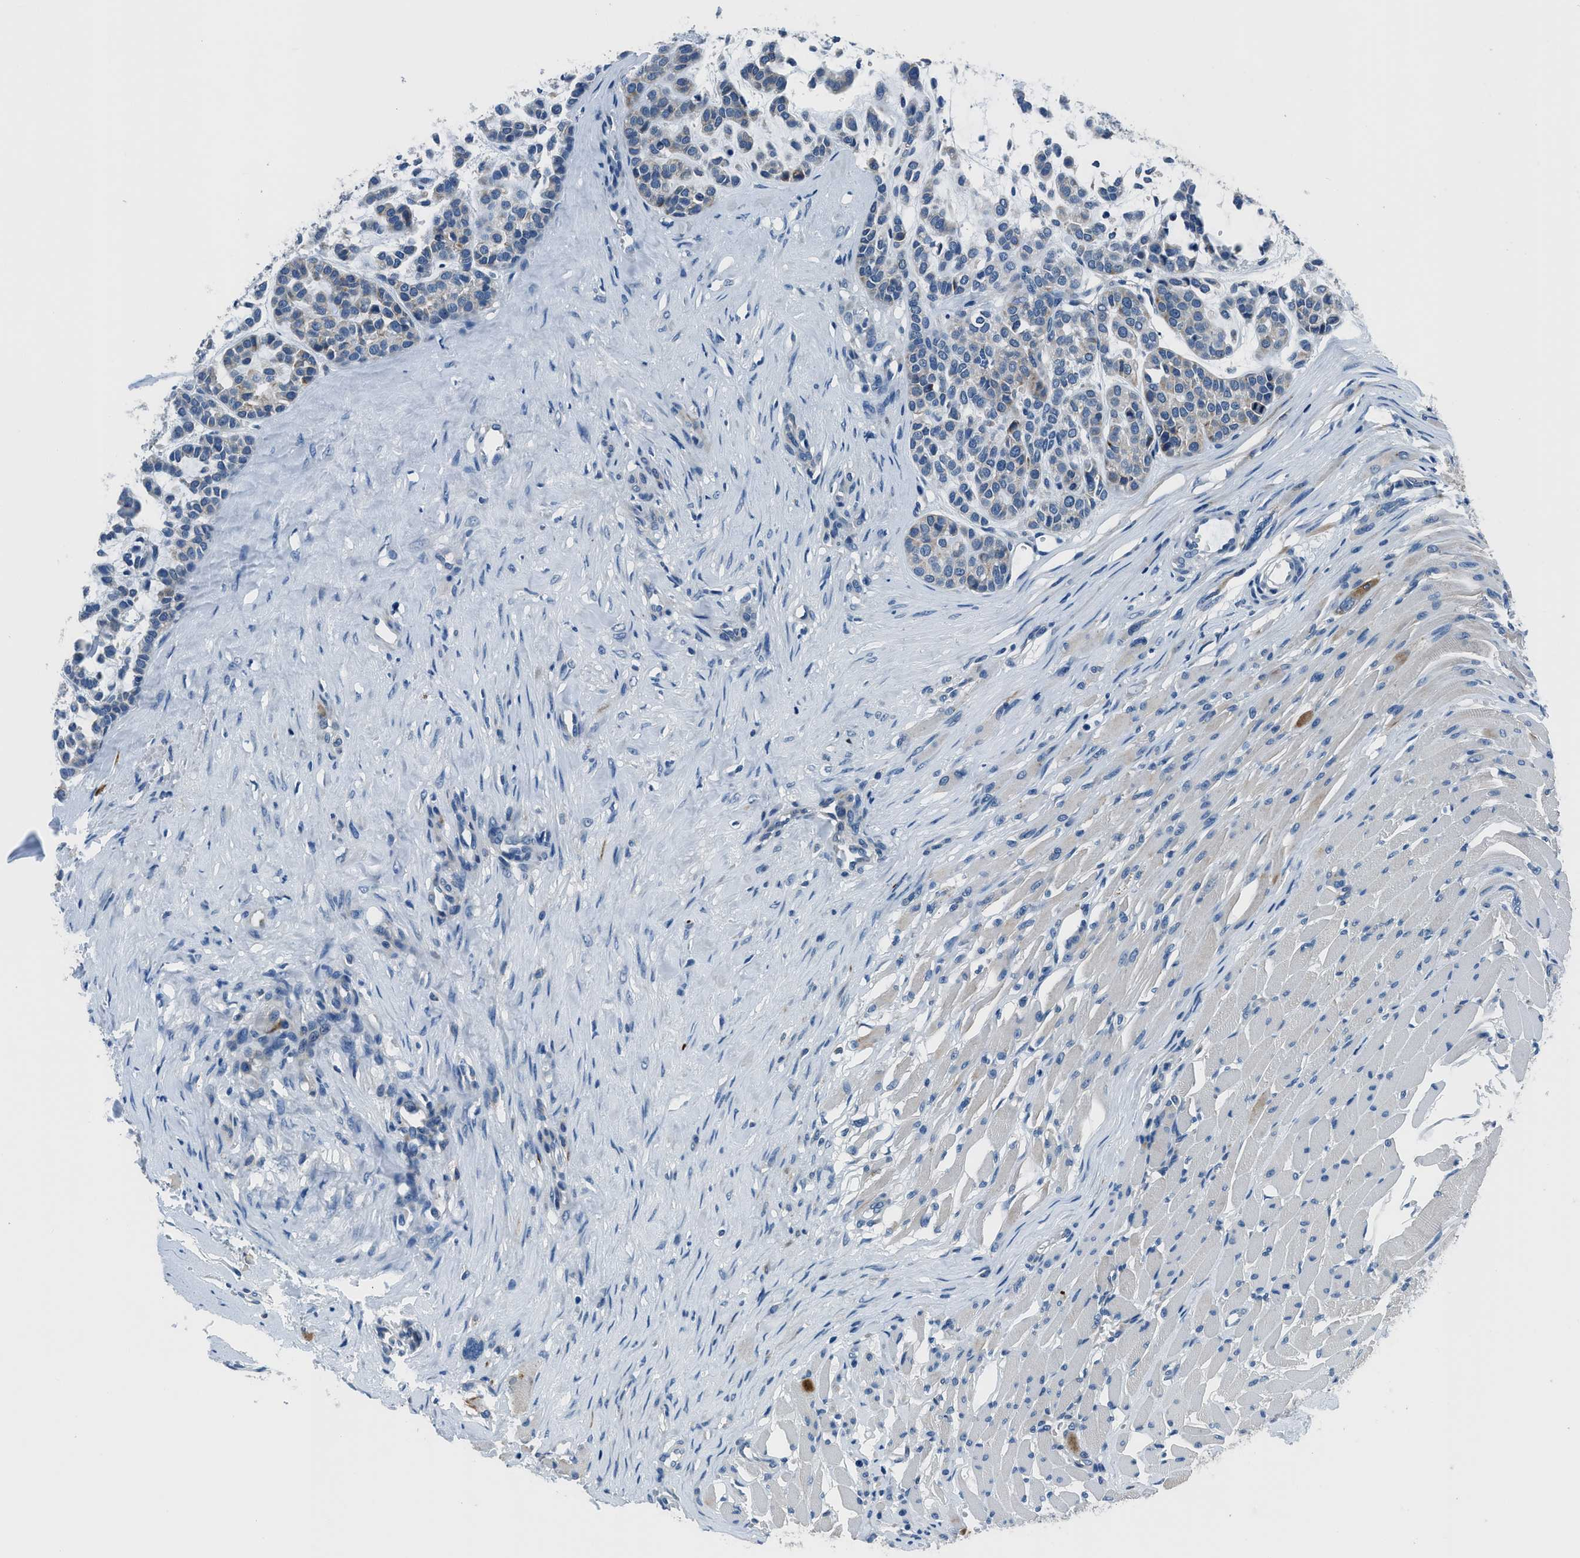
{"staining": {"intensity": "weak", "quantity": "25%-75%", "location": "cytoplasmic/membranous"}, "tissue": "head and neck cancer", "cell_type": "Tumor cells", "image_type": "cancer", "snomed": [{"axis": "morphology", "description": "Adenocarcinoma, NOS"}, {"axis": "morphology", "description": "Adenoma, NOS"}, {"axis": "topography", "description": "Head-Neck"}], "caption": "A histopathology image of human head and neck cancer (adenocarcinoma) stained for a protein displays weak cytoplasmic/membranous brown staining in tumor cells. (DAB (3,3'-diaminobenzidine) IHC, brown staining for protein, blue staining for nuclei).", "gene": "GJA3", "patient": {"sex": "female", "age": 55}}